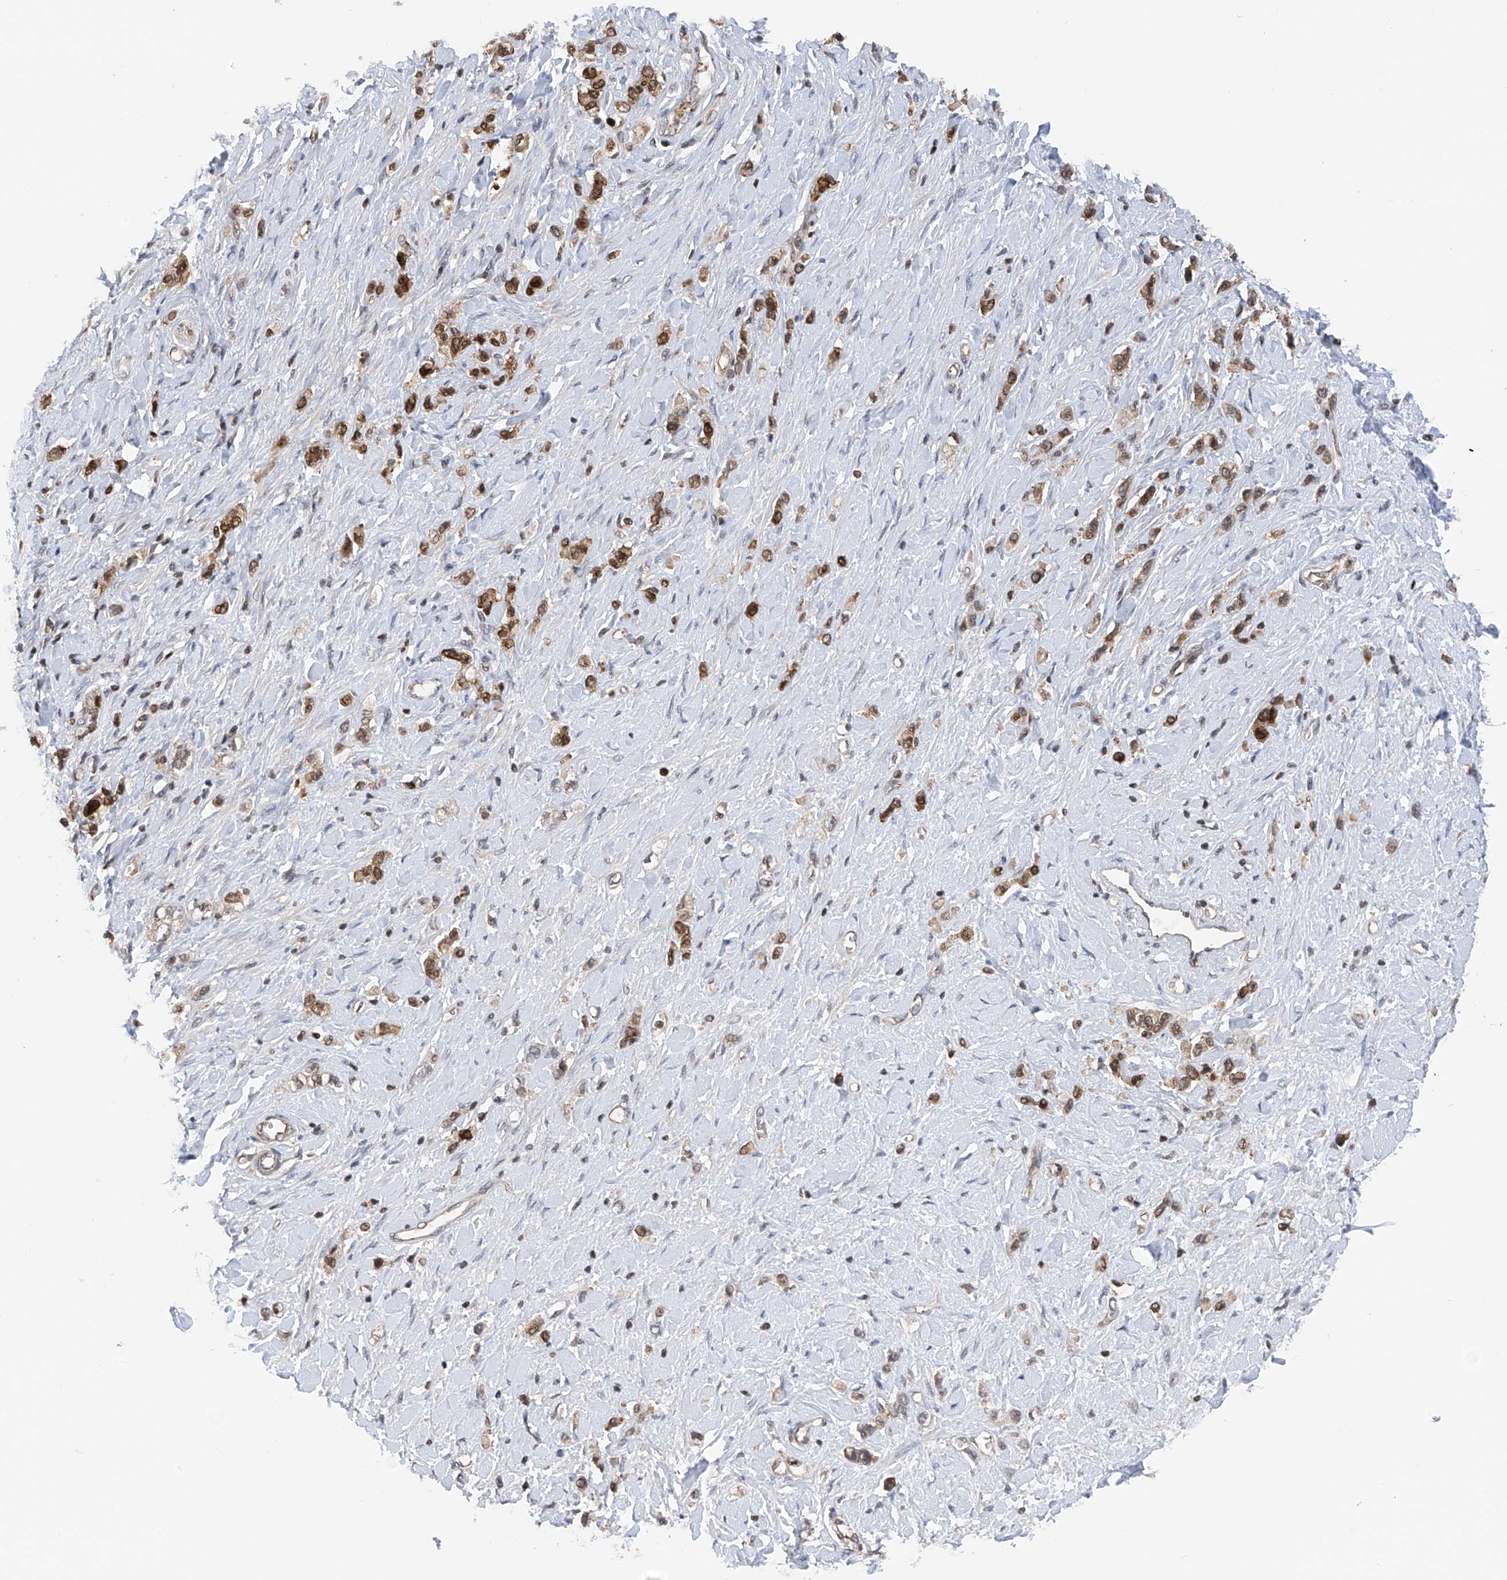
{"staining": {"intensity": "moderate", "quantity": ">75%", "location": "cytoplasmic/membranous,nuclear"}, "tissue": "stomach cancer", "cell_type": "Tumor cells", "image_type": "cancer", "snomed": [{"axis": "morphology", "description": "Normal tissue, NOS"}, {"axis": "morphology", "description": "Adenocarcinoma, NOS"}, {"axis": "topography", "description": "Stomach, upper"}, {"axis": "topography", "description": "Stomach"}], "caption": "Stomach adenocarcinoma stained with a protein marker demonstrates moderate staining in tumor cells.", "gene": "DNAJC9", "patient": {"sex": "female", "age": 65}}